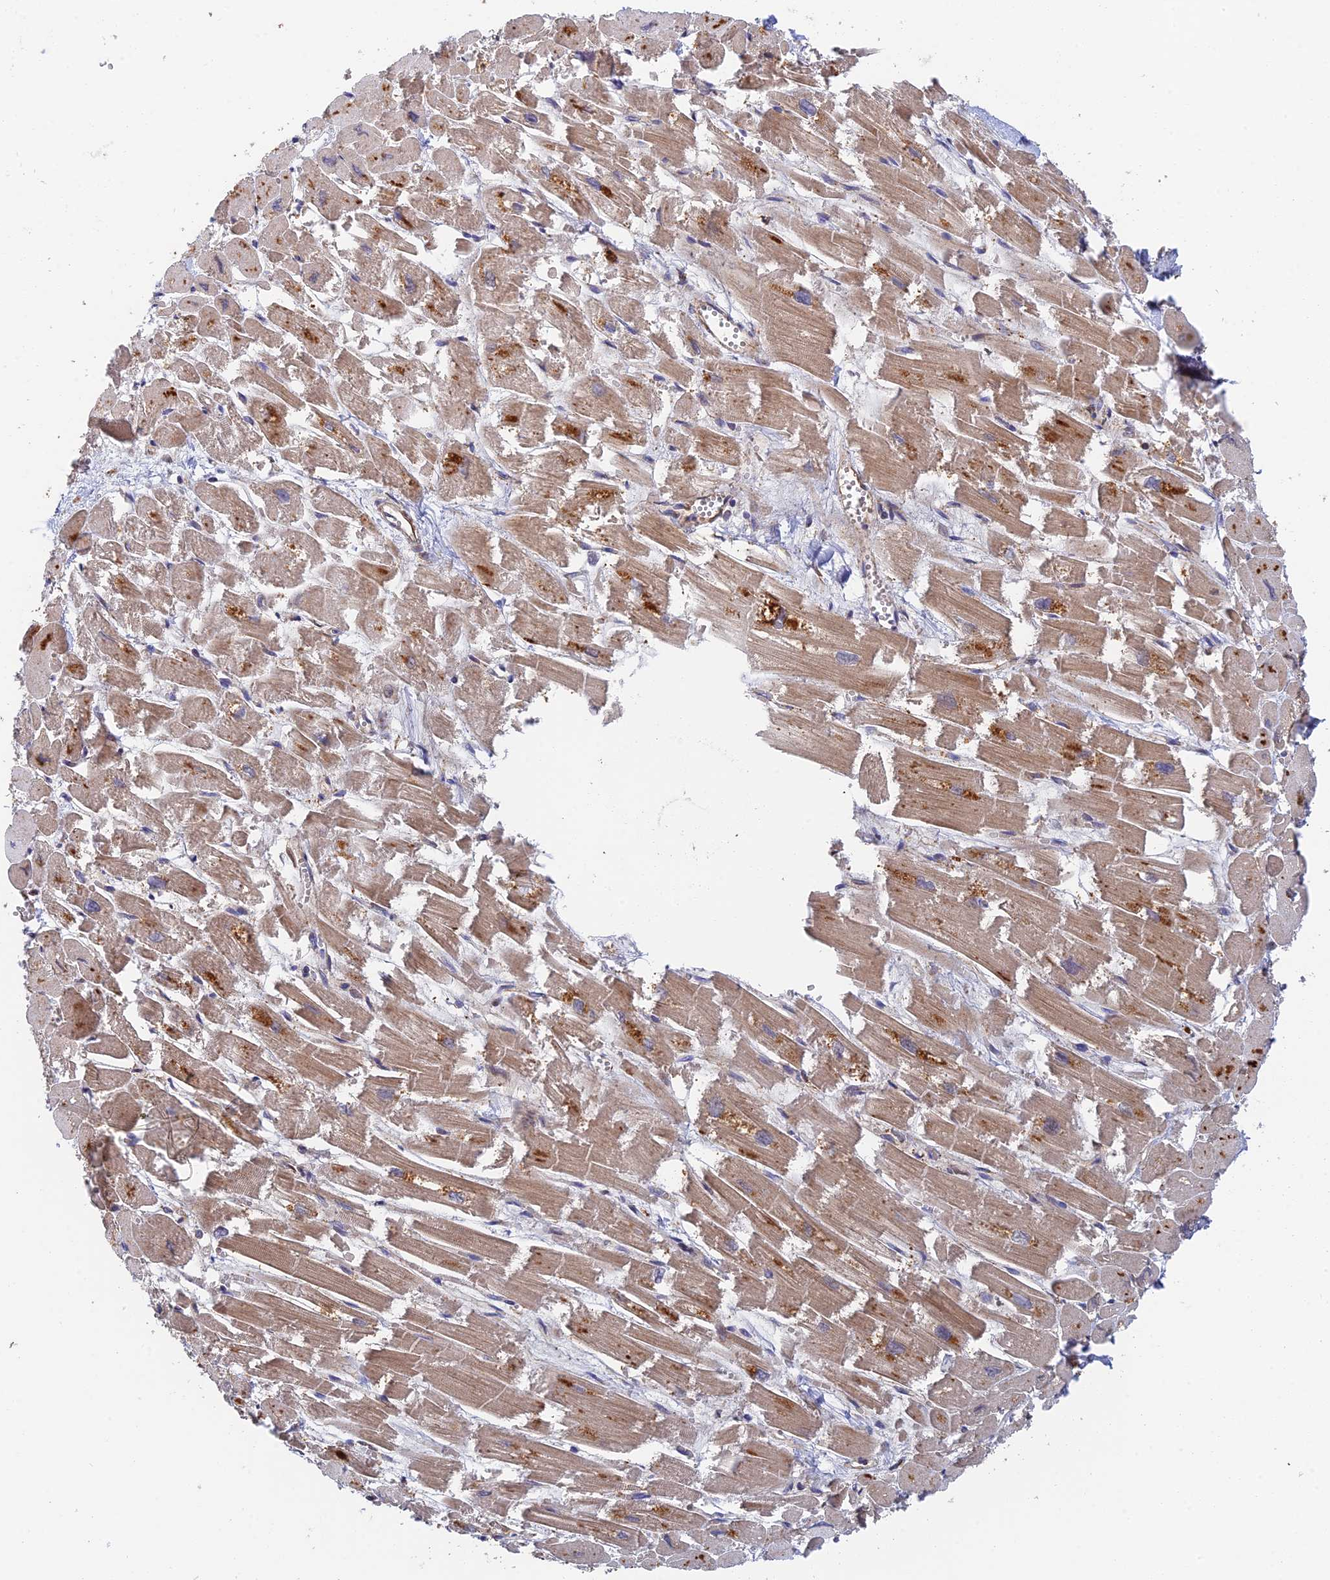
{"staining": {"intensity": "moderate", "quantity": ">75%", "location": "cytoplasmic/membranous"}, "tissue": "heart muscle", "cell_type": "Cardiomyocytes", "image_type": "normal", "snomed": [{"axis": "morphology", "description": "Normal tissue, NOS"}, {"axis": "topography", "description": "Heart"}], "caption": "Immunohistochemistry (IHC) (DAB) staining of benign human heart muscle demonstrates moderate cytoplasmic/membranous protein staining in about >75% of cardiomyocytes. (brown staining indicates protein expression, while blue staining denotes nuclei).", "gene": "PPP2R3C", "patient": {"sex": "male", "age": 54}}